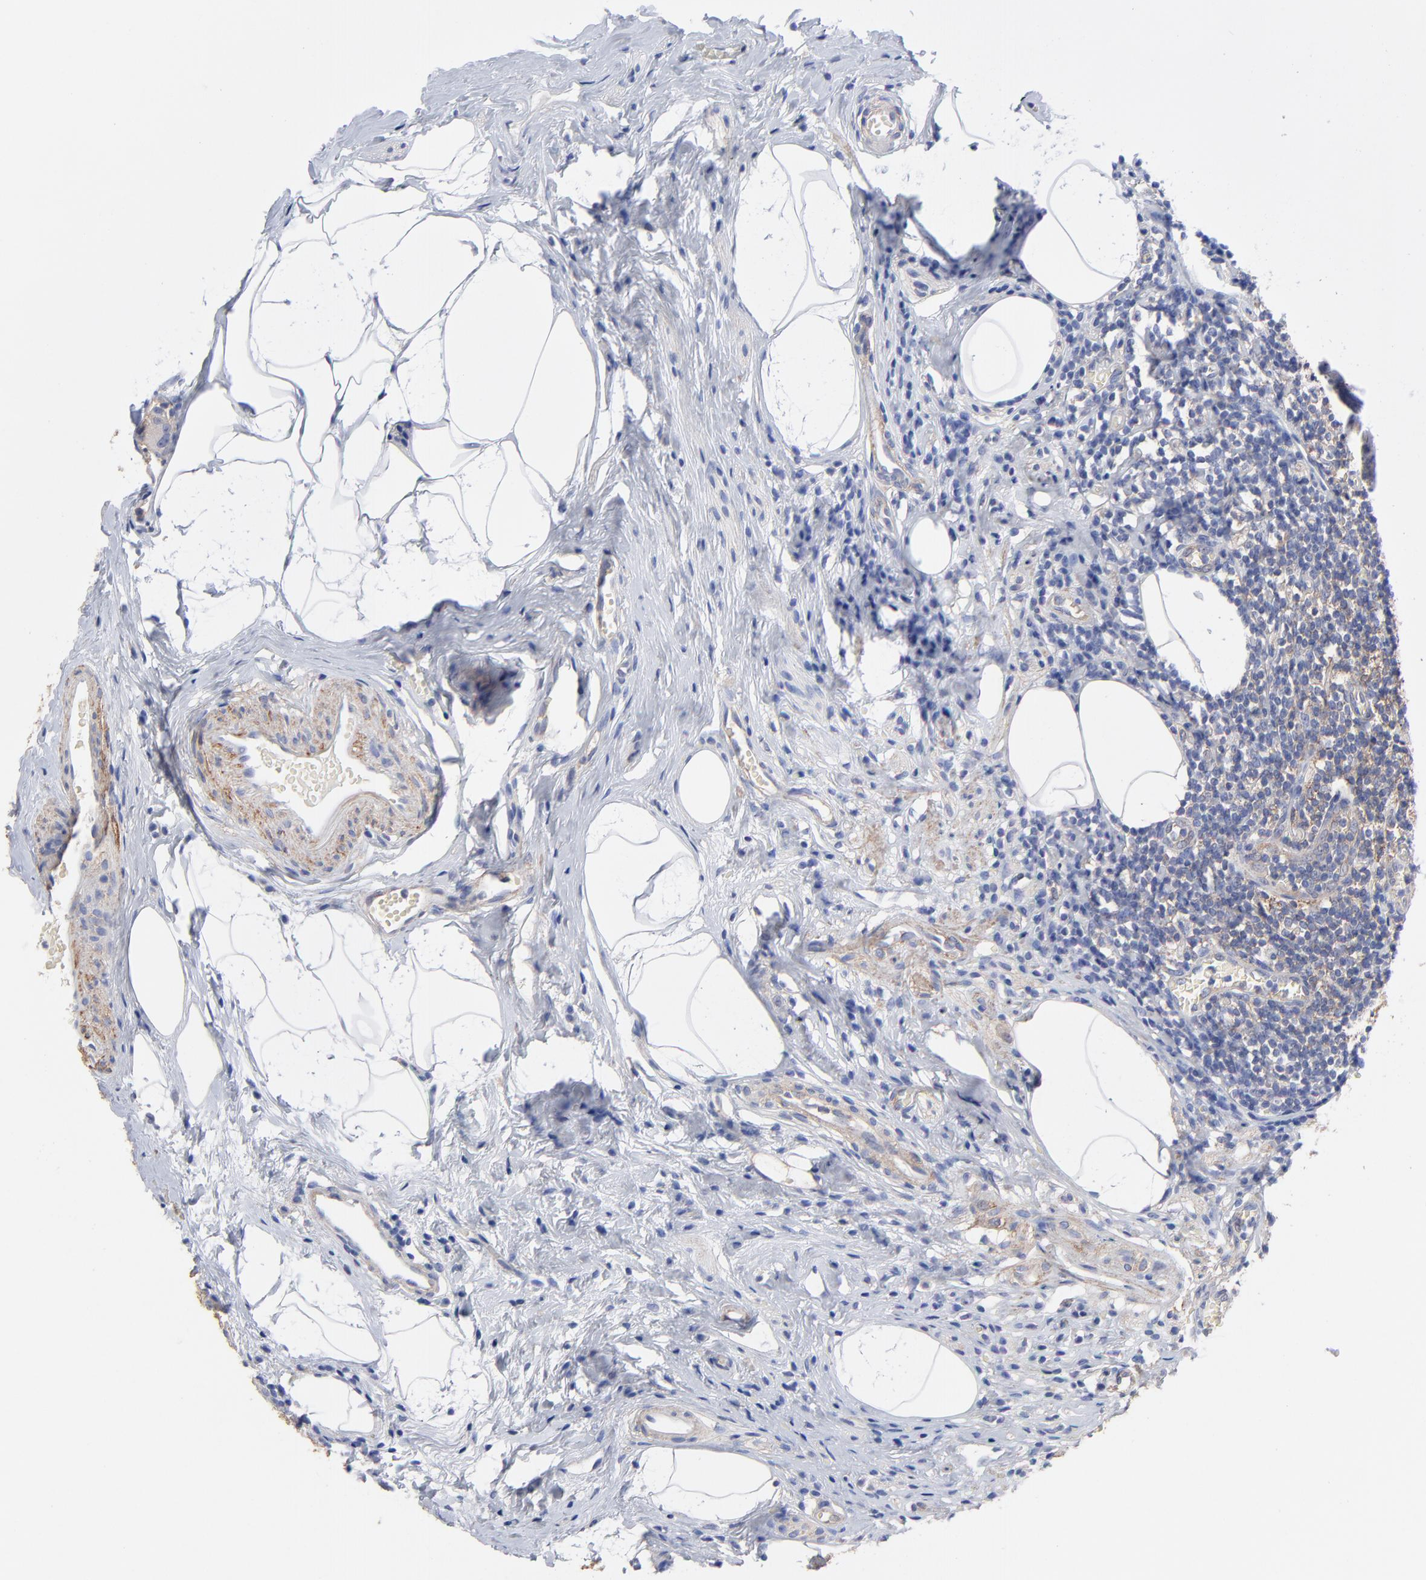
{"staining": {"intensity": "negative", "quantity": "none", "location": "none"}, "tissue": "appendix", "cell_type": "Lymphoid tissue", "image_type": "normal", "snomed": [{"axis": "morphology", "description": "Normal tissue, NOS"}, {"axis": "topography", "description": "Appendix"}], "caption": "Immunohistochemistry (IHC) of benign human appendix demonstrates no expression in lymphoid tissue.", "gene": "ASL", "patient": {"sex": "male", "age": 38}}